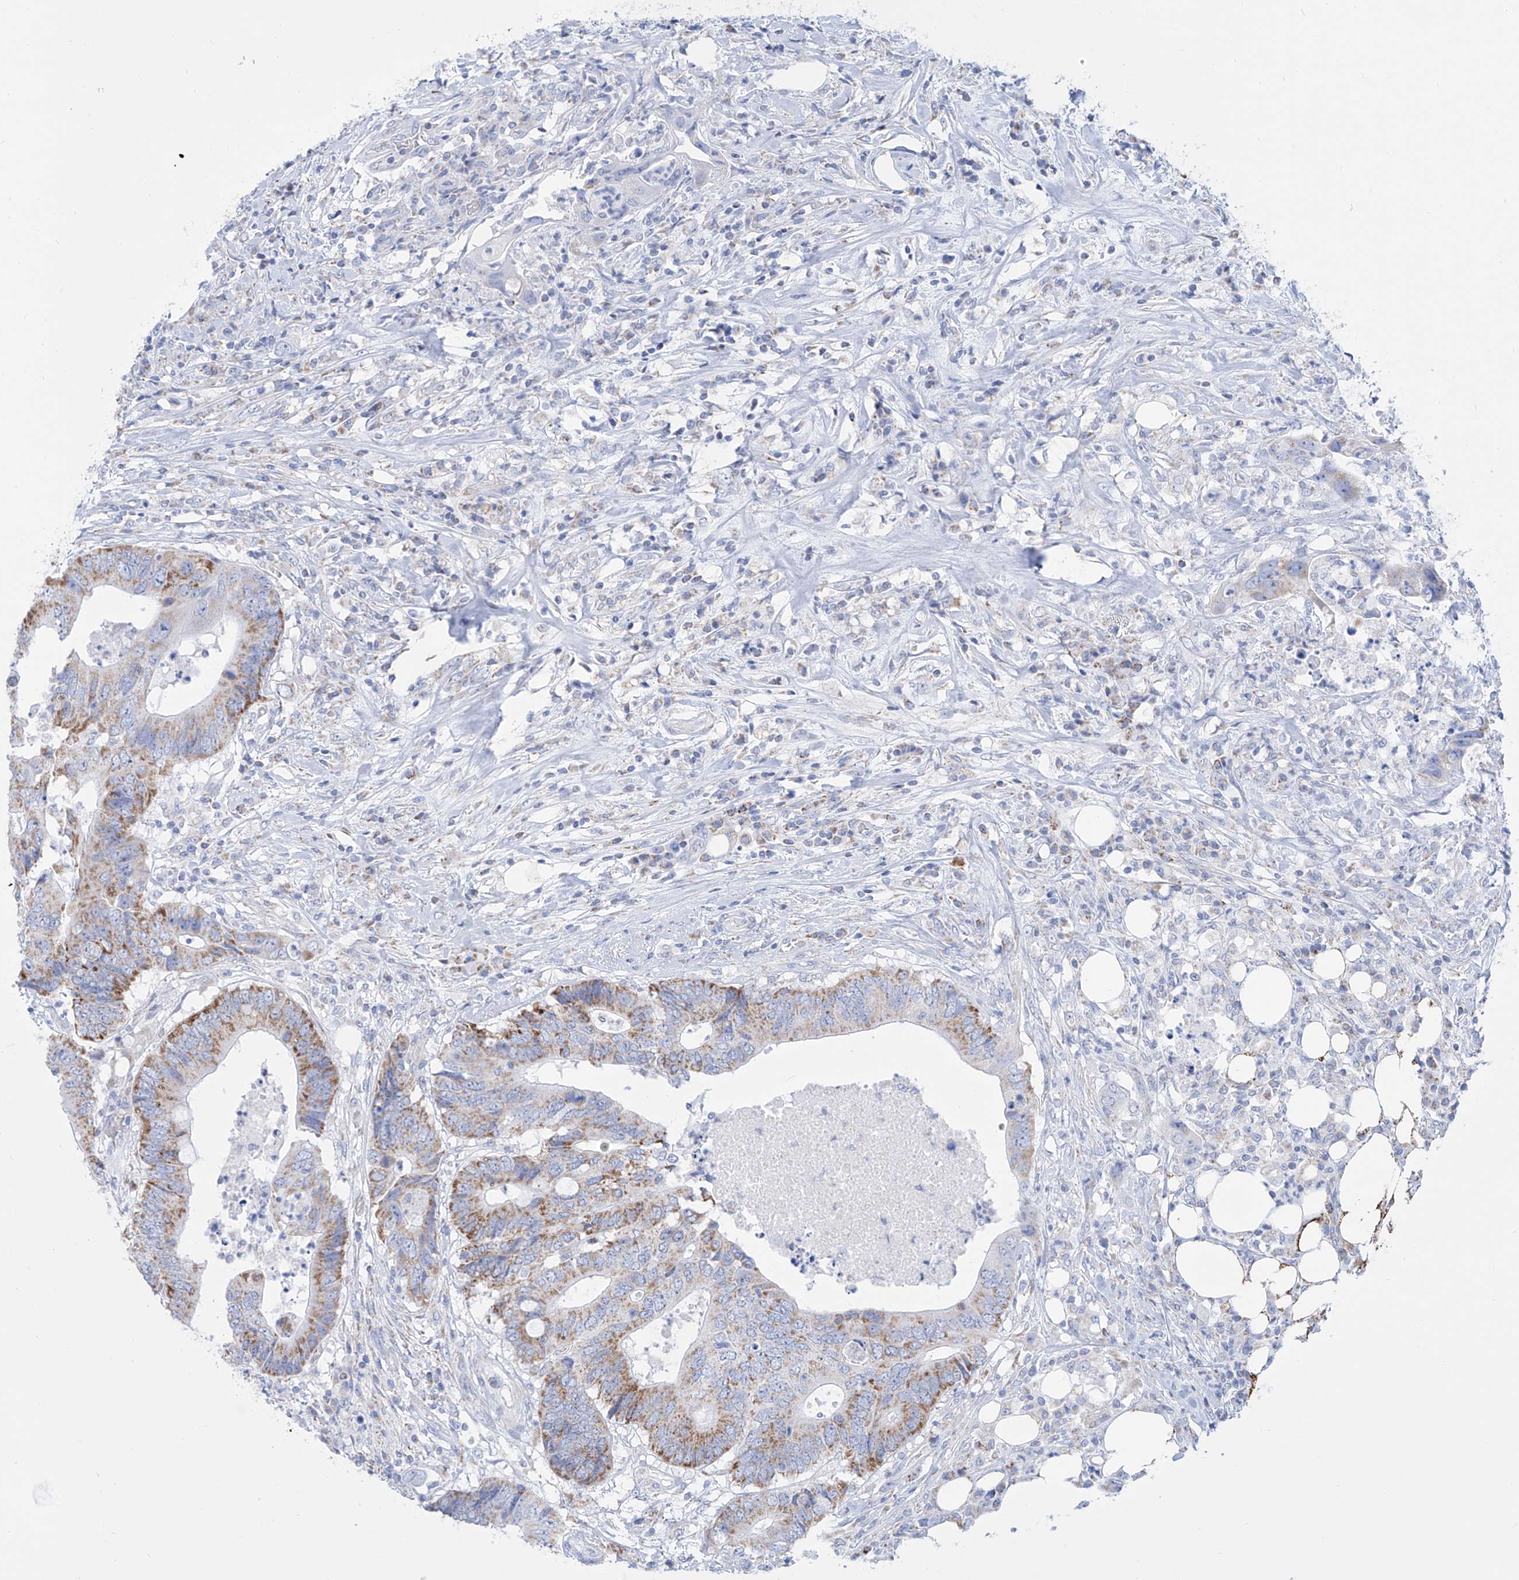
{"staining": {"intensity": "moderate", "quantity": ">75%", "location": "cytoplasmic/membranous"}, "tissue": "colorectal cancer", "cell_type": "Tumor cells", "image_type": "cancer", "snomed": [{"axis": "morphology", "description": "Adenocarcinoma, NOS"}, {"axis": "topography", "description": "Colon"}], "caption": "Tumor cells reveal medium levels of moderate cytoplasmic/membranous staining in approximately >75% of cells in human adenocarcinoma (colorectal). (Brightfield microscopy of DAB IHC at high magnification).", "gene": "ALDH6A1", "patient": {"sex": "male", "age": 71}}